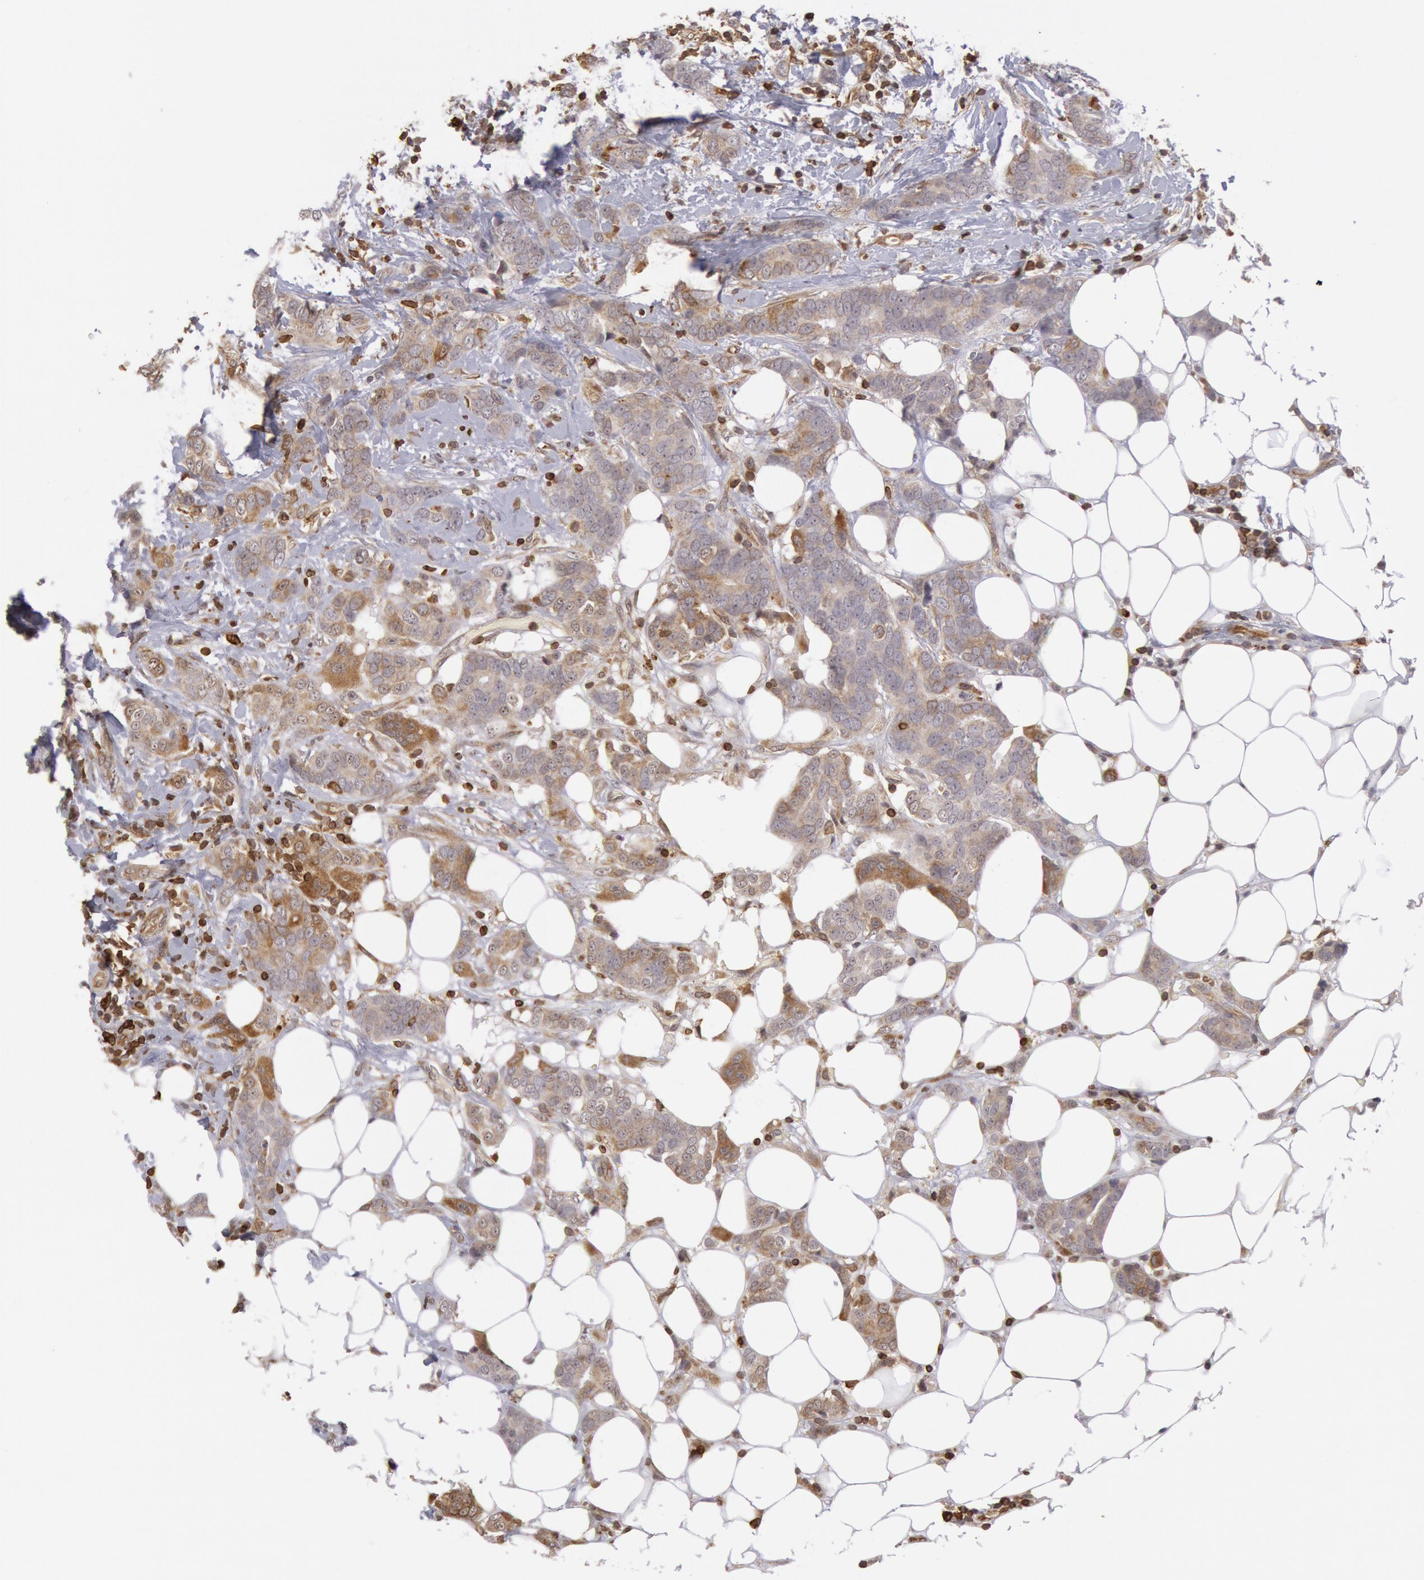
{"staining": {"intensity": "weak", "quantity": "25%-75%", "location": "cytoplasmic/membranous"}, "tissue": "breast cancer", "cell_type": "Tumor cells", "image_type": "cancer", "snomed": [{"axis": "morphology", "description": "Duct carcinoma"}, {"axis": "topography", "description": "Breast"}], "caption": "The histopathology image reveals a brown stain indicating the presence of a protein in the cytoplasmic/membranous of tumor cells in intraductal carcinoma (breast).", "gene": "TAP2", "patient": {"sex": "female", "age": 53}}